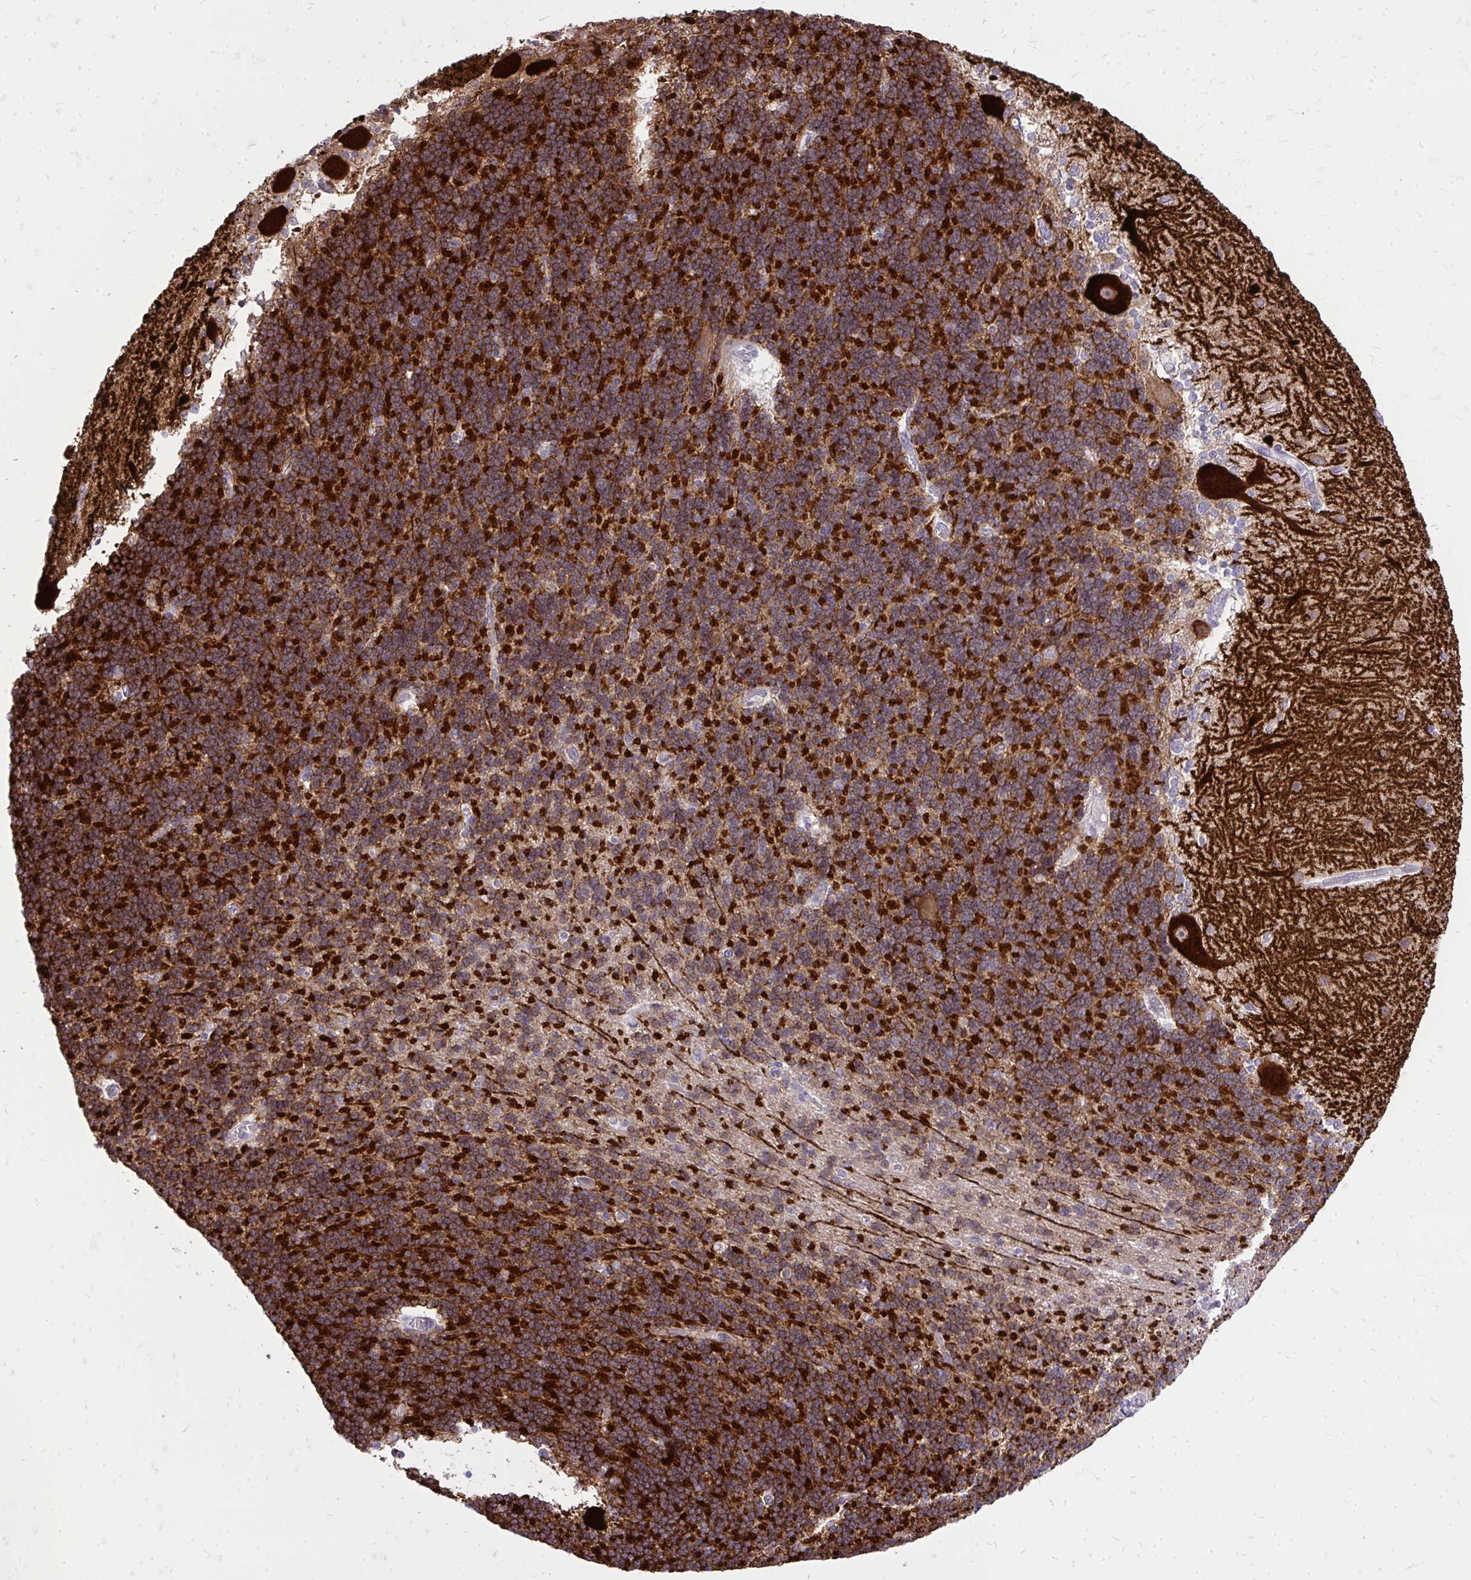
{"staining": {"intensity": "strong", "quantity": ">75%", "location": "cytoplasmic/membranous"}, "tissue": "cerebellum", "cell_type": "Cells in granular layer", "image_type": "normal", "snomed": [{"axis": "morphology", "description": "Normal tissue, NOS"}, {"axis": "topography", "description": "Cerebellum"}], "caption": "Human cerebellum stained with a brown dye shows strong cytoplasmic/membranous positive staining in about >75% of cells in granular layer.", "gene": "SPTBN2", "patient": {"sex": "female", "age": 54}}